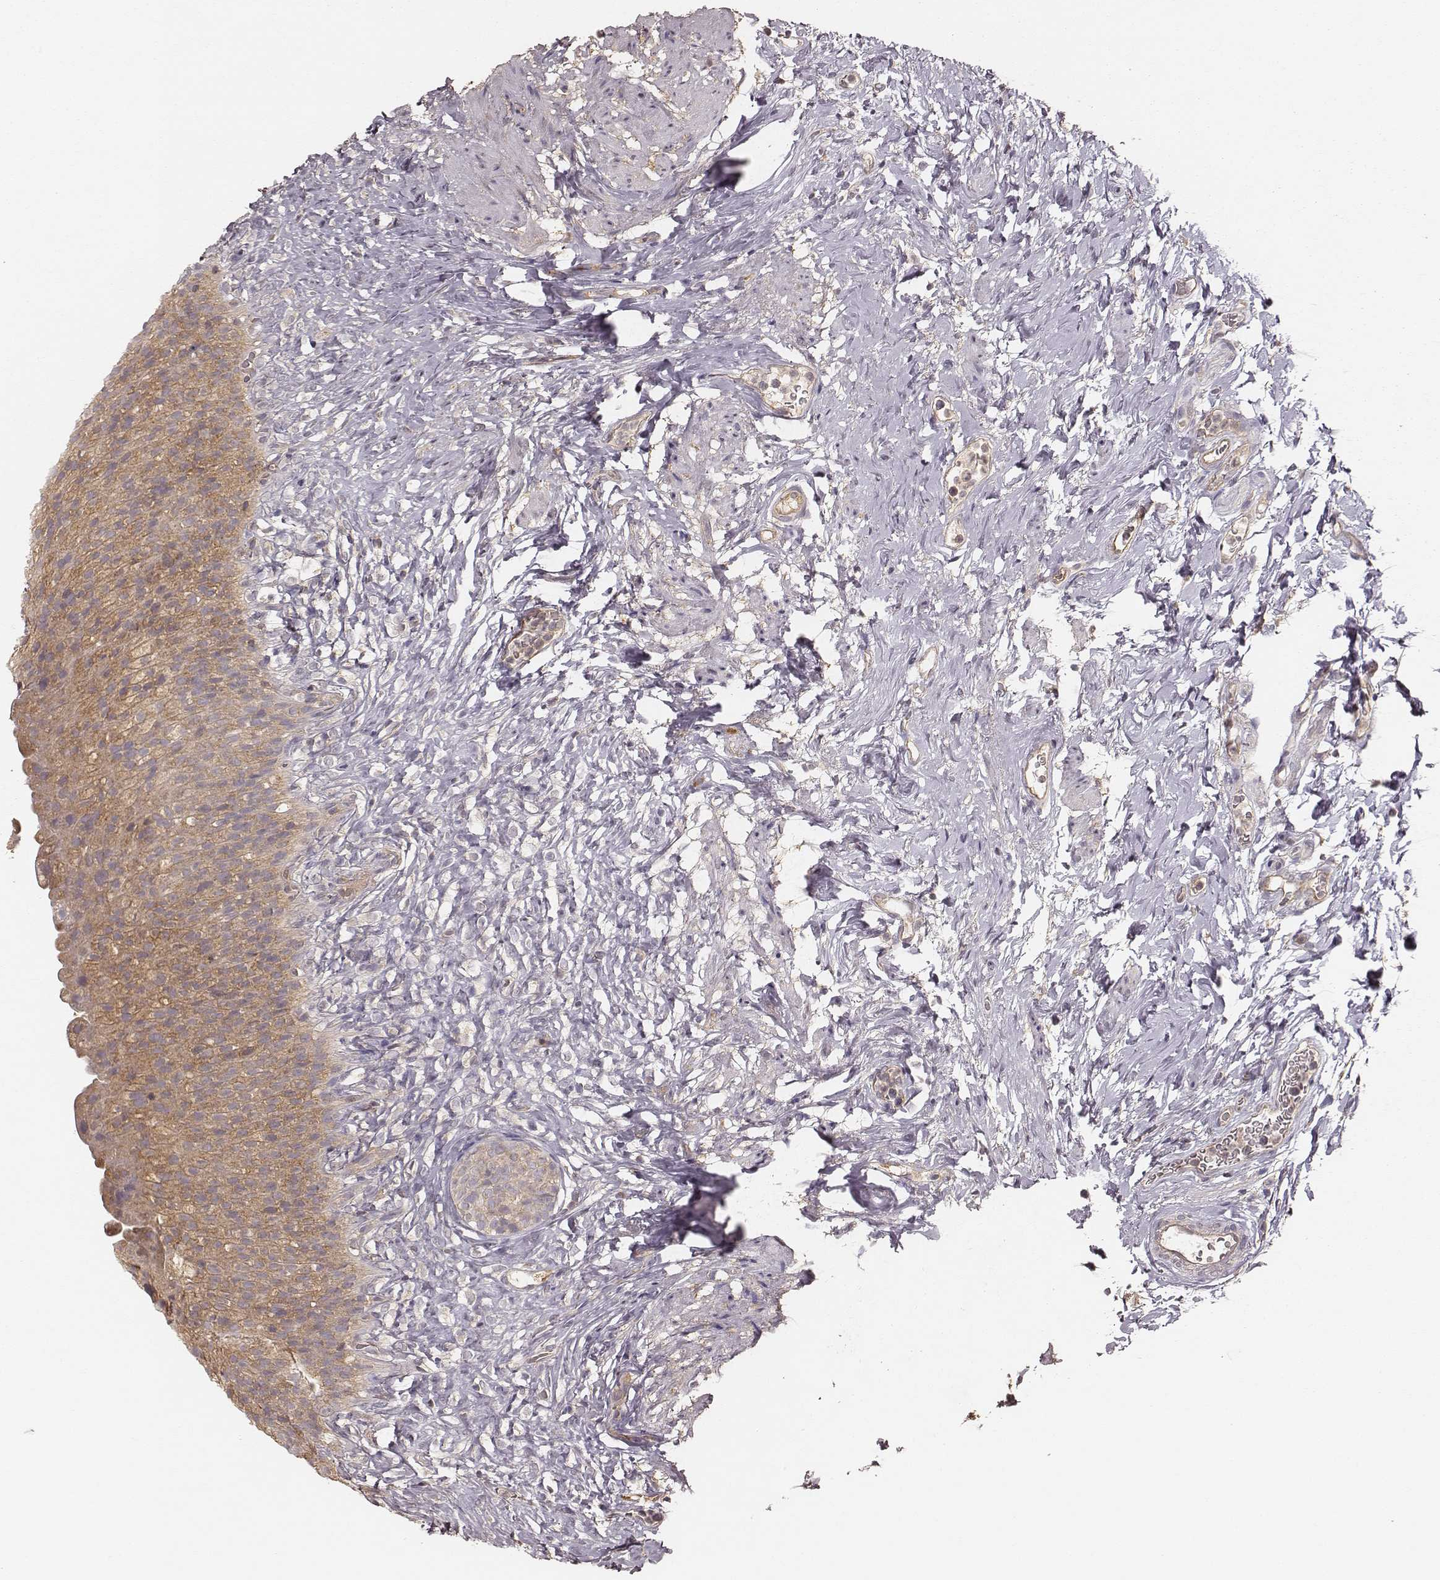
{"staining": {"intensity": "weak", "quantity": ">75%", "location": "cytoplasmic/membranous"}, "tissue": "urinary bladder", "cell_type": "Urothelial cells", "image_type": "normal", "snomed": [{"axis": "morphology", "description": "Normal tissue, NOS"}, {"axis": "topography", "description": "Urinary bladder"}], "caption": "Urinary bladder was stained to show a protein in brown. There is low levels of weak cytoplasmic/membranous staining in about >75% of urothelial cells. (Brightfield microscopy of DAB IHC at high magnification).", "gene": "CARS1", "patient": {"sex": "male", "age": 76}}